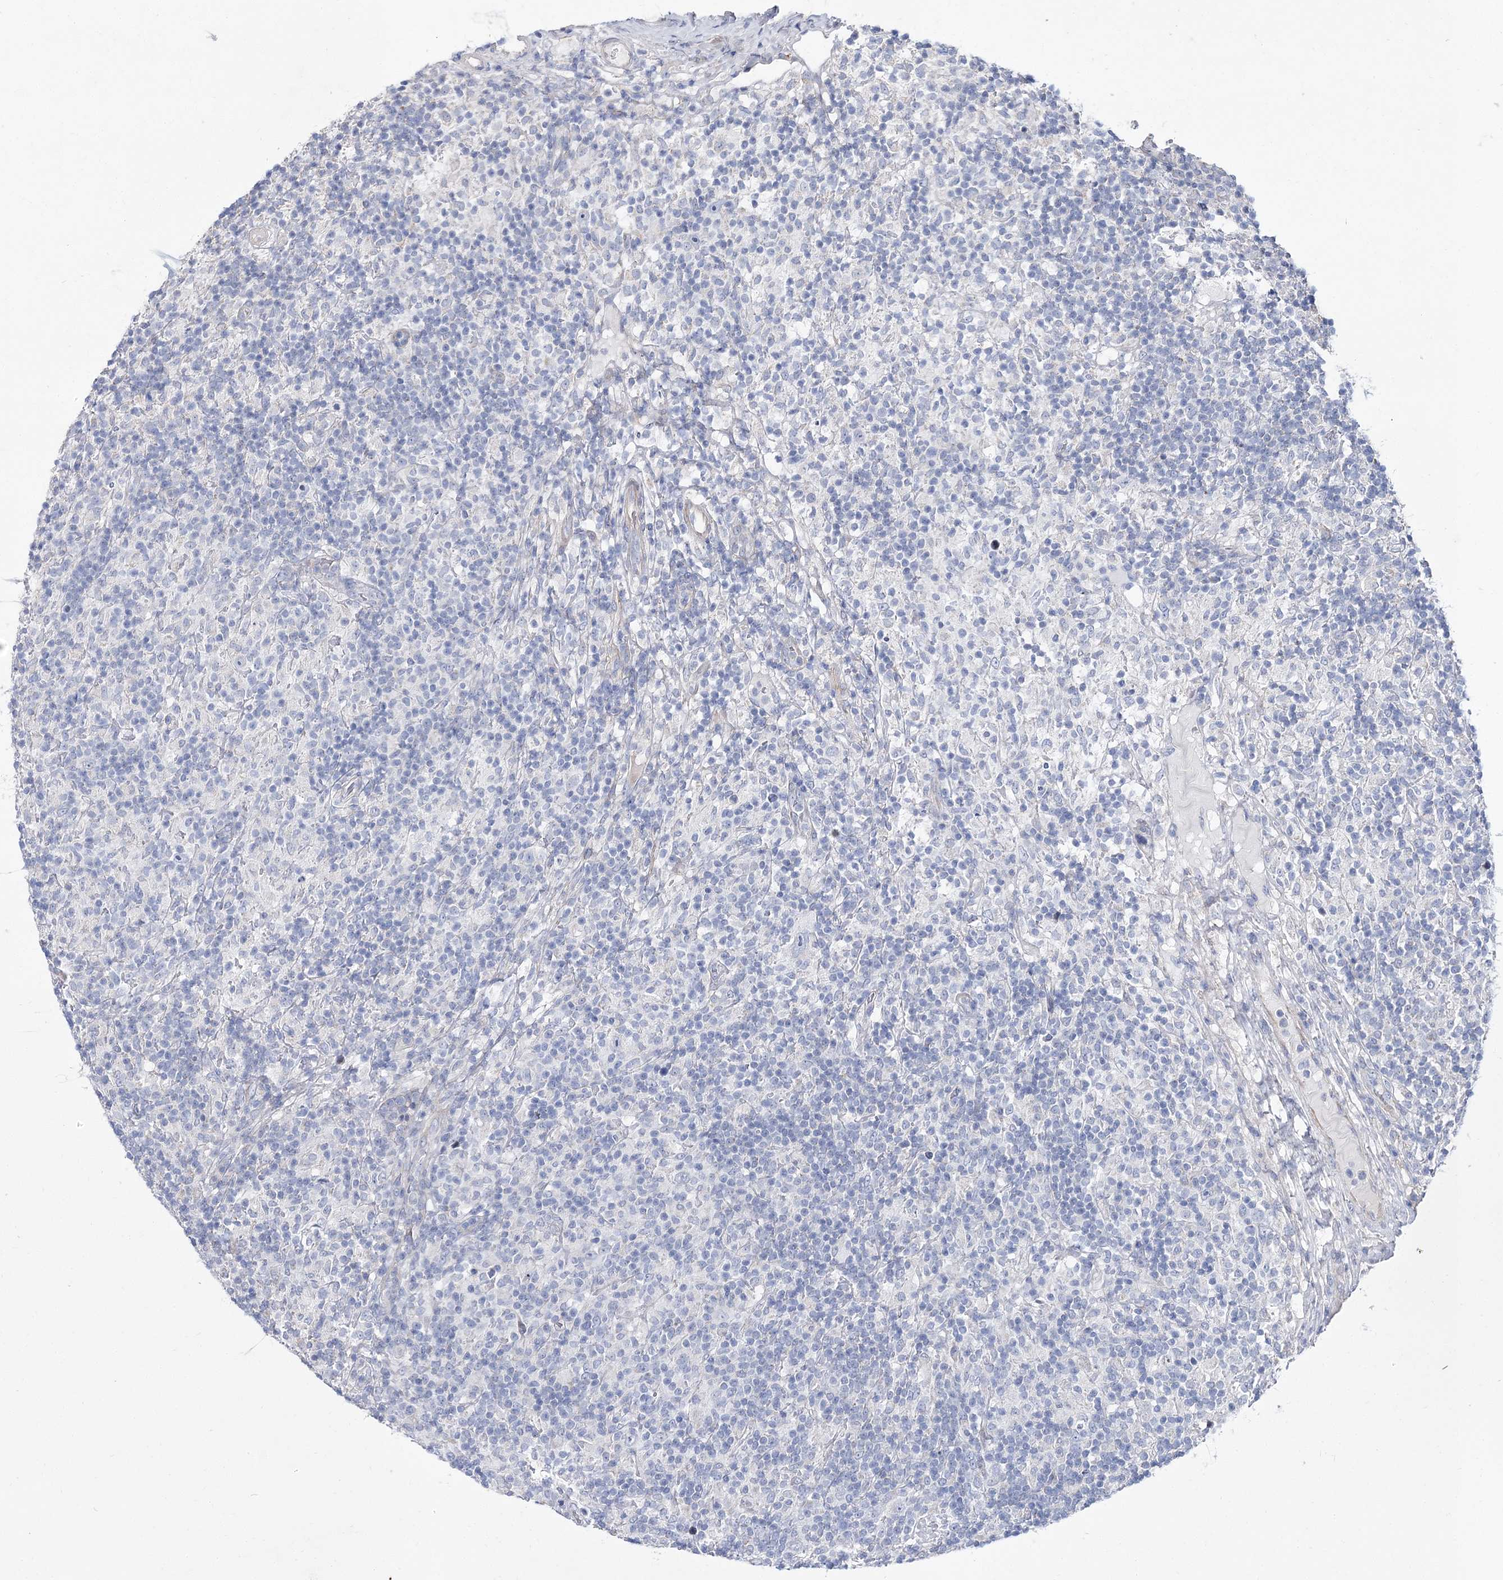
{"staining": {"intensity": "negative", "quantity": "none", "location": "none"}, "tissue": "lymphoma", "cell_type": "Tumor cells", "image_type": "cancer", "snomed": [{"axis": "morphology", "description": "Hodgkin's disease, NOS"}, {"axis": "topography", "description": "Lymph node"}], "caption": "This is an IHC image of lymphoma. There is no staining in tumor cells.", "gene": "ANO1", "patient": {"sex": "male", "age": 70}}